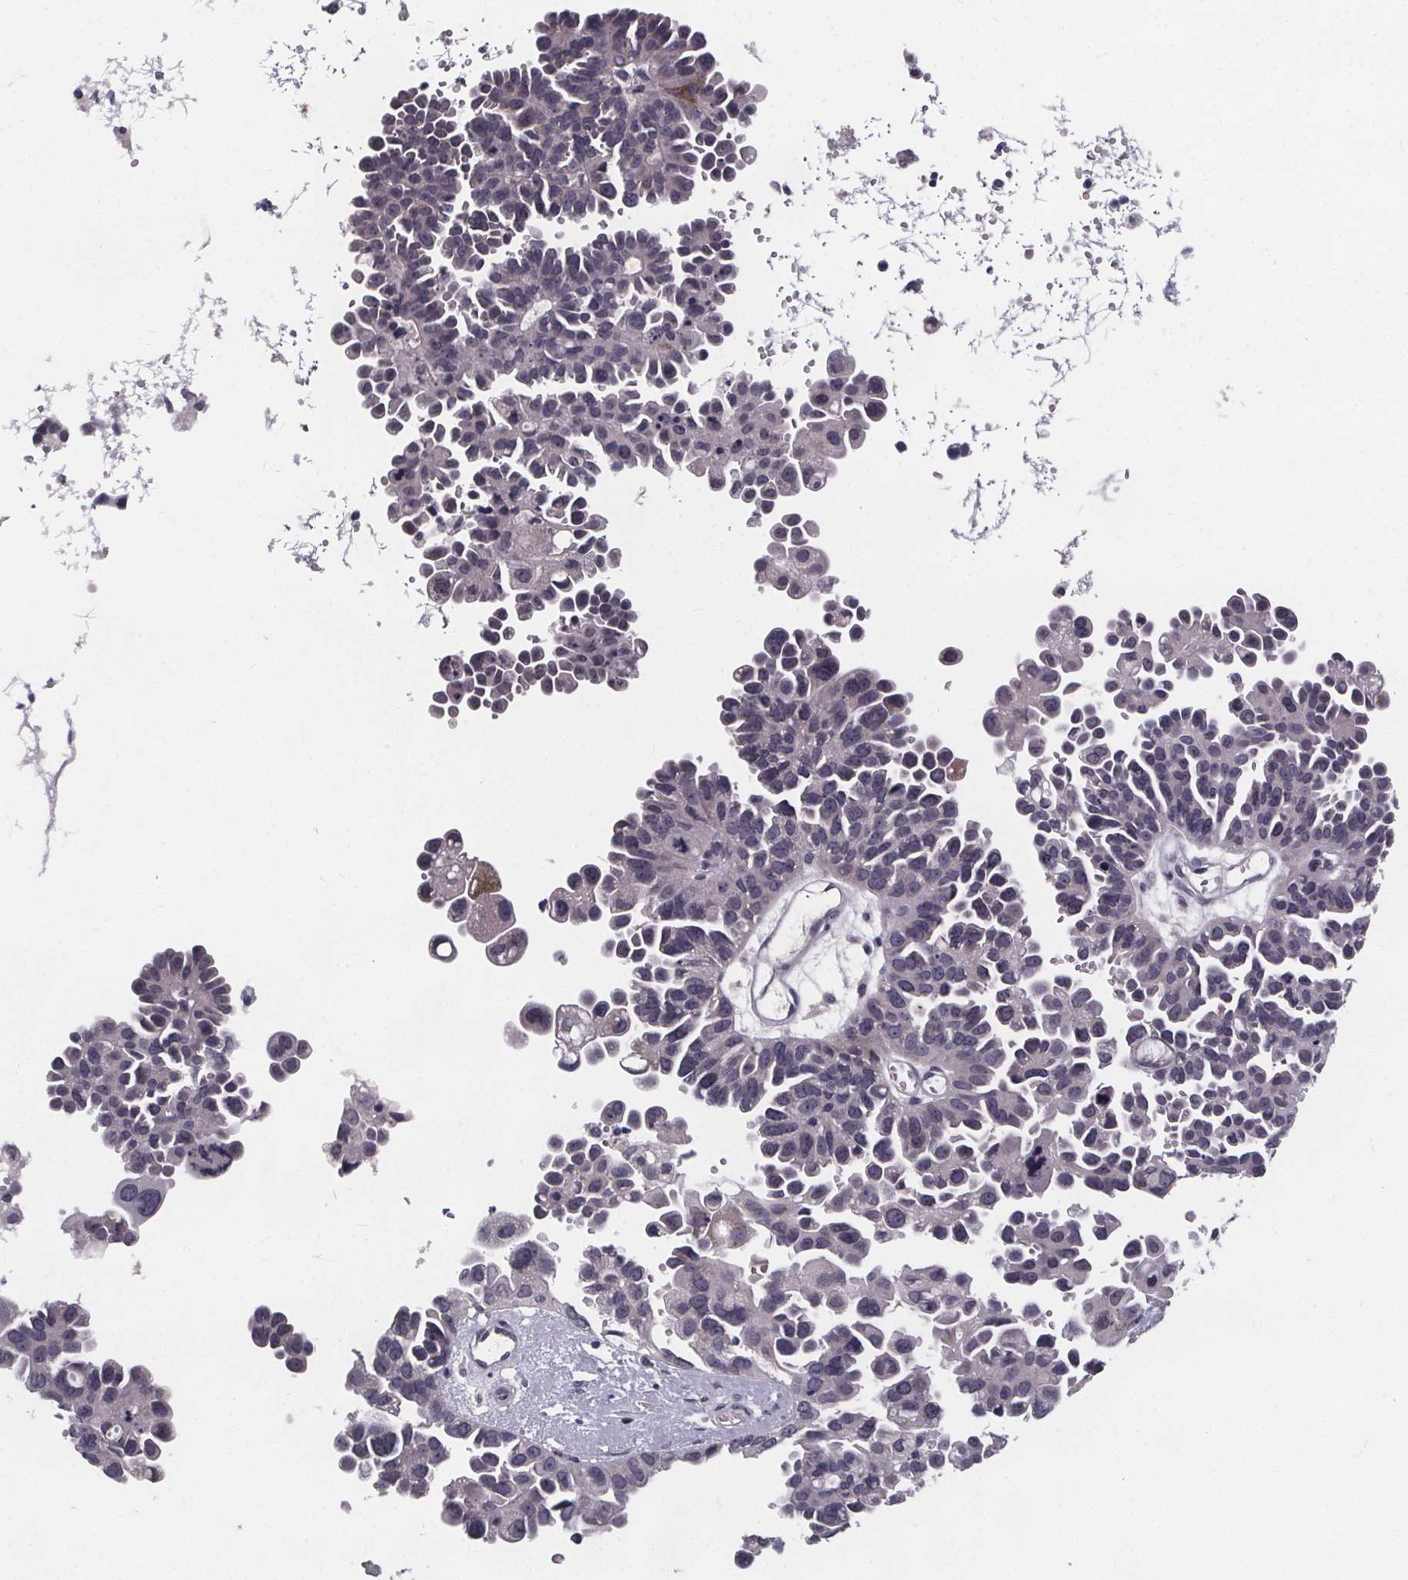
{"staining": {"intensity": "negative", "quantity": "none", "location": "none"}, "tissue": "ovarian cancer", "cell_type": "Tumor cells", "image_type": "cancer", "snomed": [{"axis": "morphology", "description": "Cystadenocarcinoma, serous, NOS"}, {"axis": "topography", "description": "Ovary"}], "caption": "A high-resolution photomicrograph shows IHC staining of ovarian serous cystadenocarcinoma, which shows no significant staining in tumor cells.", "gene": "FAM181B", "patient": {"sex": "female", "age": 53}}